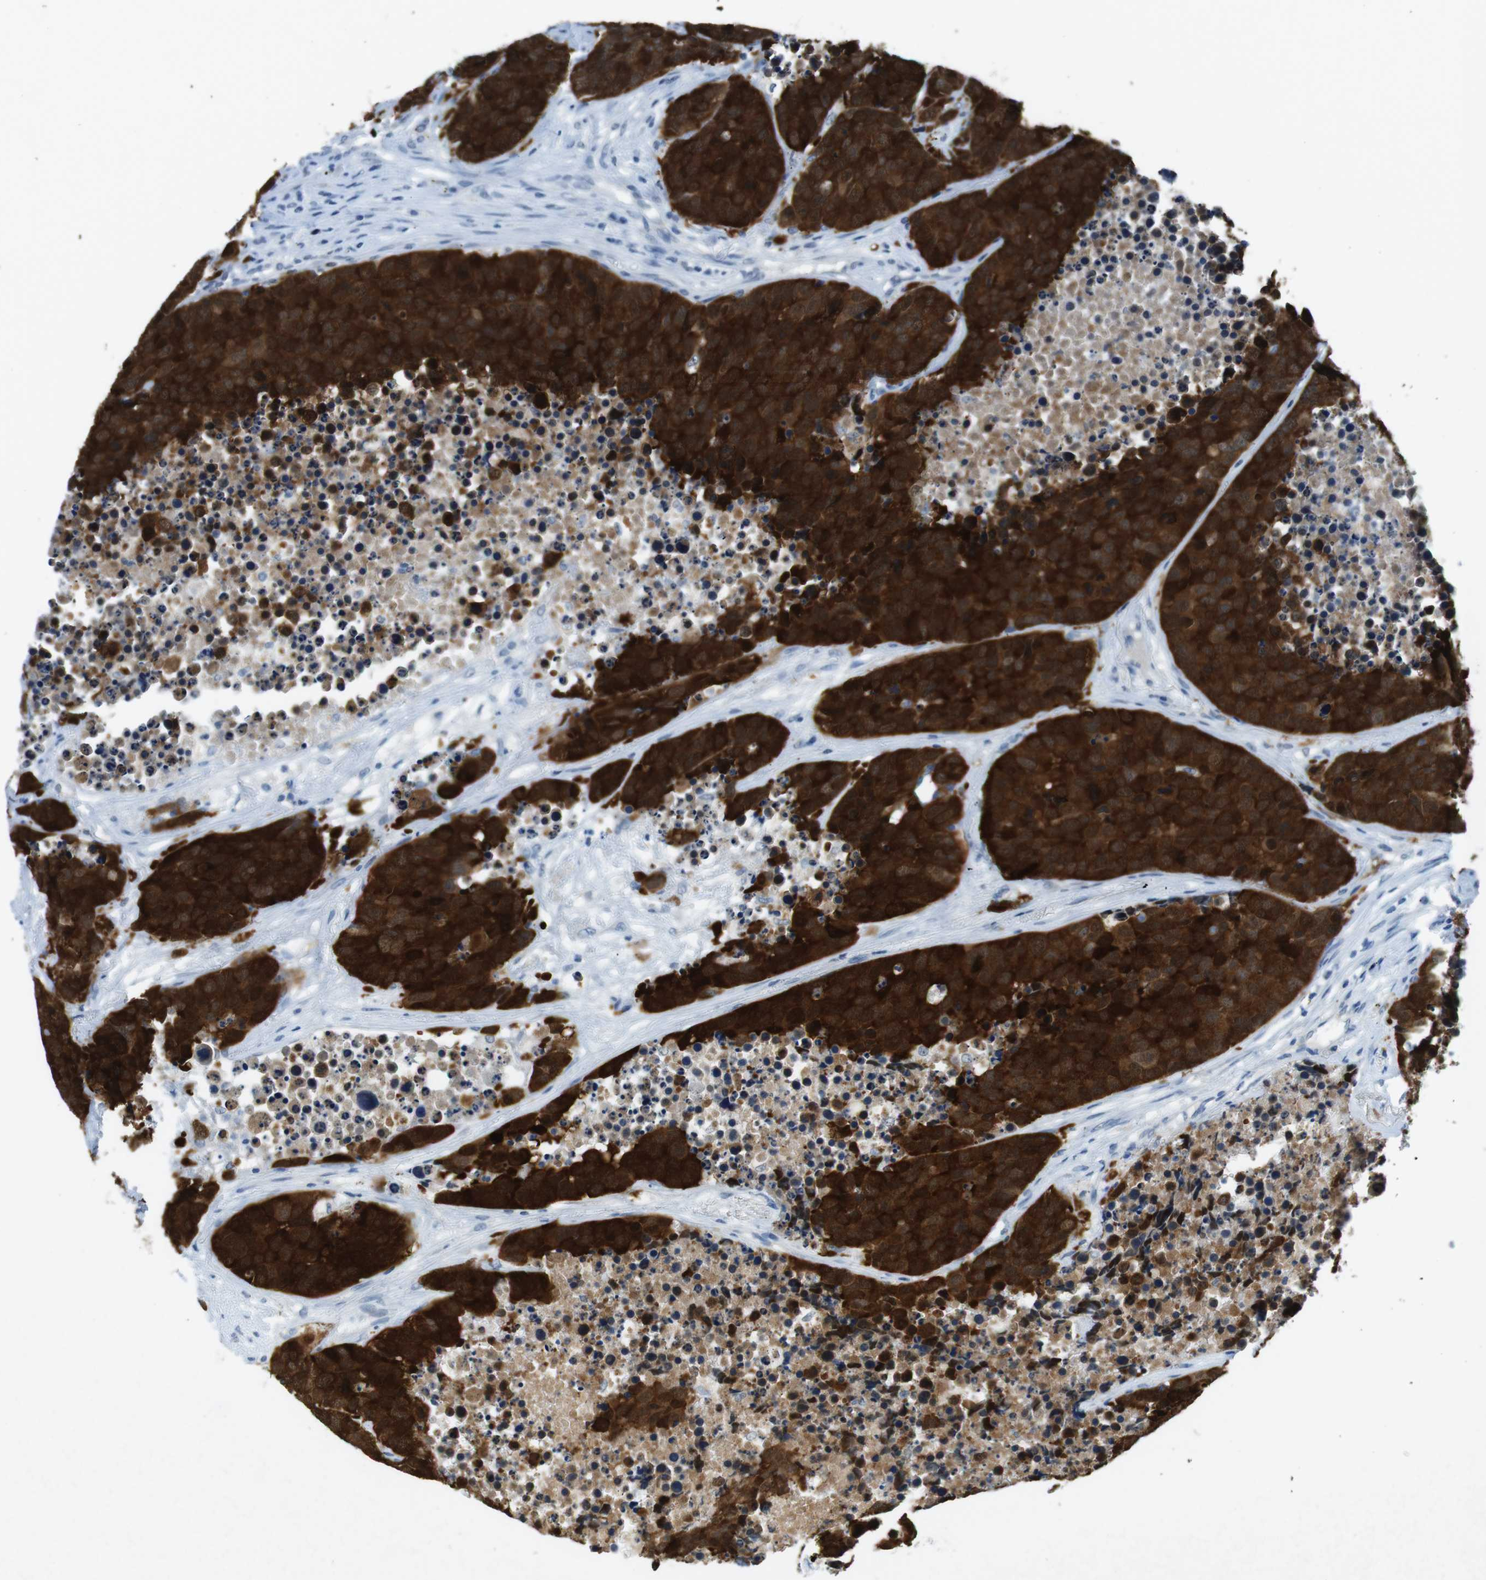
{"staining": {"intensity": "strong", "quantity": ">75%", "location": "cytoplasmic/membranous"}, "tissue": "carcinoid", "cell_type": "Tumor cells", "image_type": "cancer", "snomed": [{"axis": "morphology", "description": "Carcinoid, malignant, NOS"}, {"axis": "topography", "description": "Lung"}], "caption": "High-magnification brightfield microscopy of carcinoid stained with DAB (brown) and counterstained with hematoxylin (blue). tumor cells exhibit strong cytoplasmic/membranous positivity is present in about>75% of cells.", "gene": "CTAG1B", "patient": {"sex": "male", "age": 60}}